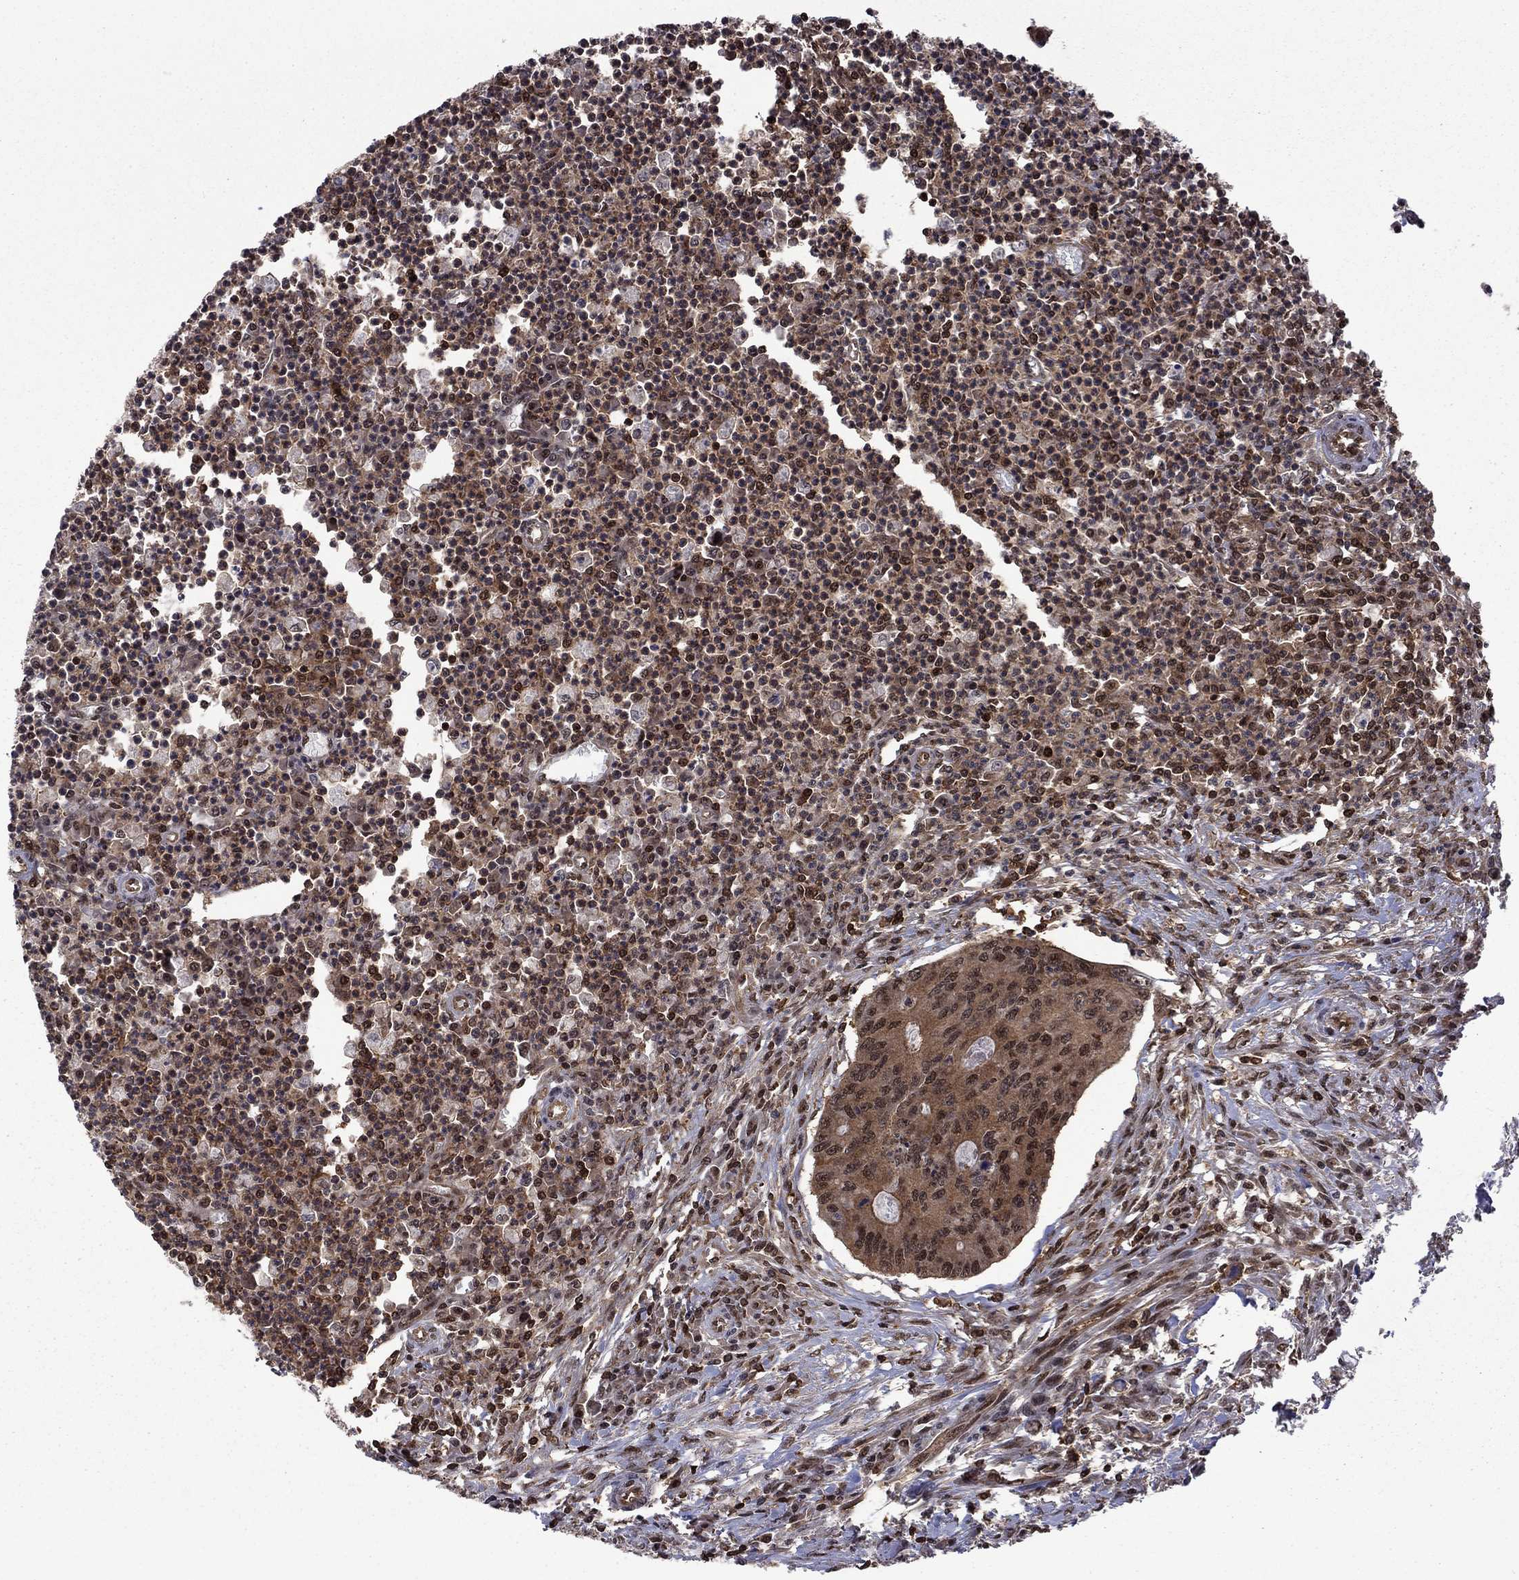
{"staining": {"intensity": "moderate", "quantity": "<25%", "location": "nuclear"}, "tissue": "colorectal cancer", "cell_type": "Tumor cells", "image_type": "cancer", "snomed": [{"axis": "morphology", "description": "Adenocarcinoma, NOS"}, {"axis": "topography", "description": "Colon"}], "caption": "Immunohistochemistry (IHC) of human adenocarcinoma (colorectal) shows low levels of moderate nuclear staining in approximately <25% of tumor cells.", "gene": "PSMD2", "patient": {"sex": "male", "age": 53}}